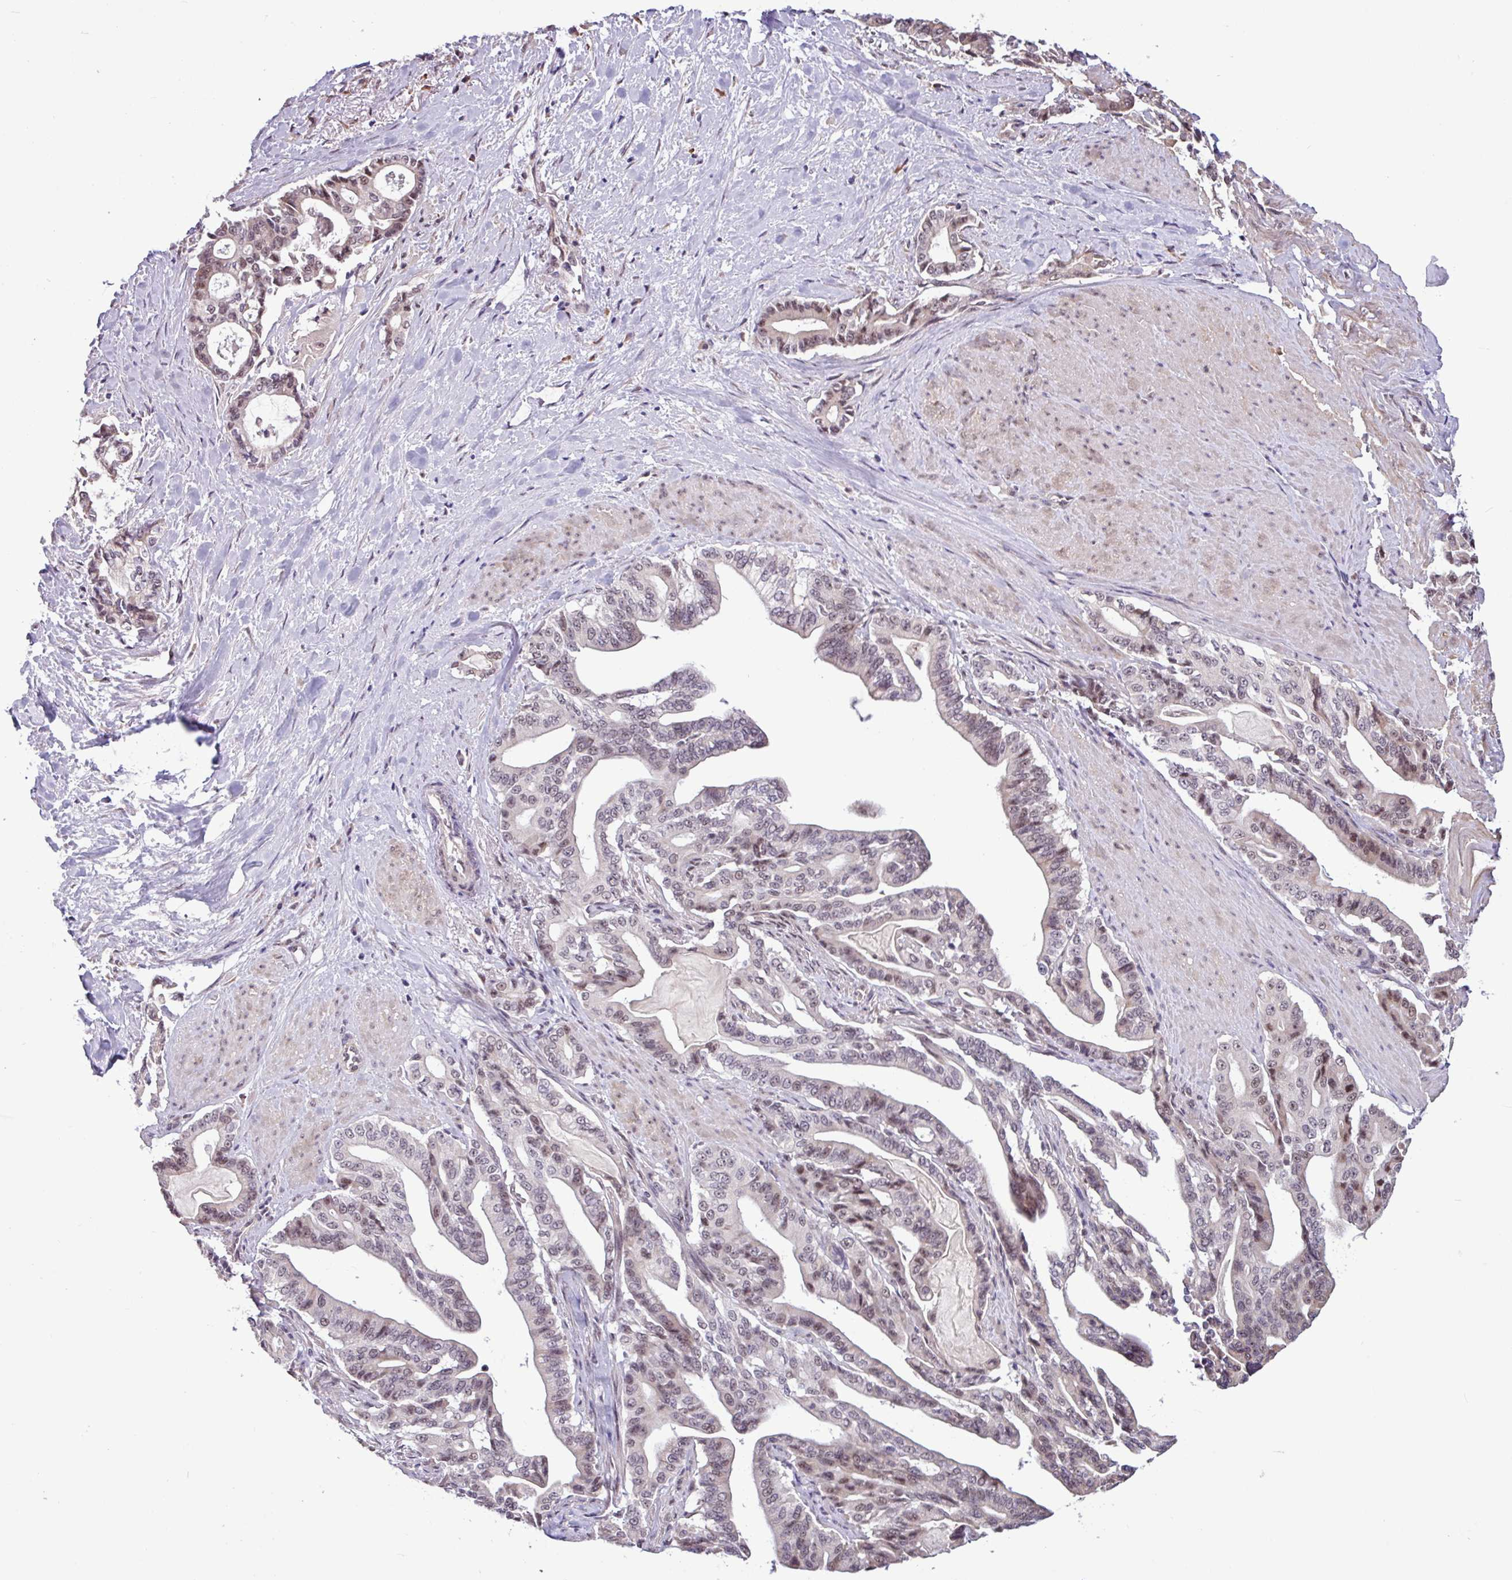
{"staining": {"intensity": "moderate", "quantity": "<25%", "location": "nuclear"}, "tissue": "pancreatic cancer", "cell_type": "Tumor cells", "image_type": "cancer", "snomed": [{"axis": "morphology", "description": "Adenocarcinoma, NOS"}, {"axis": "topography", "description": "Pancreas"}], "caption": "Moderate nuclear positivity is identified in about <25% of tumor cells in pancreatic cancer. The staining is performed using DAB (3,3'-diaminobenzidine) brown chromogen to label protein expression. The nuclei are counter-stained blue using hematoxylin.", "gene": "UTP18", "patient": {"sex": "male", "age": 63}}